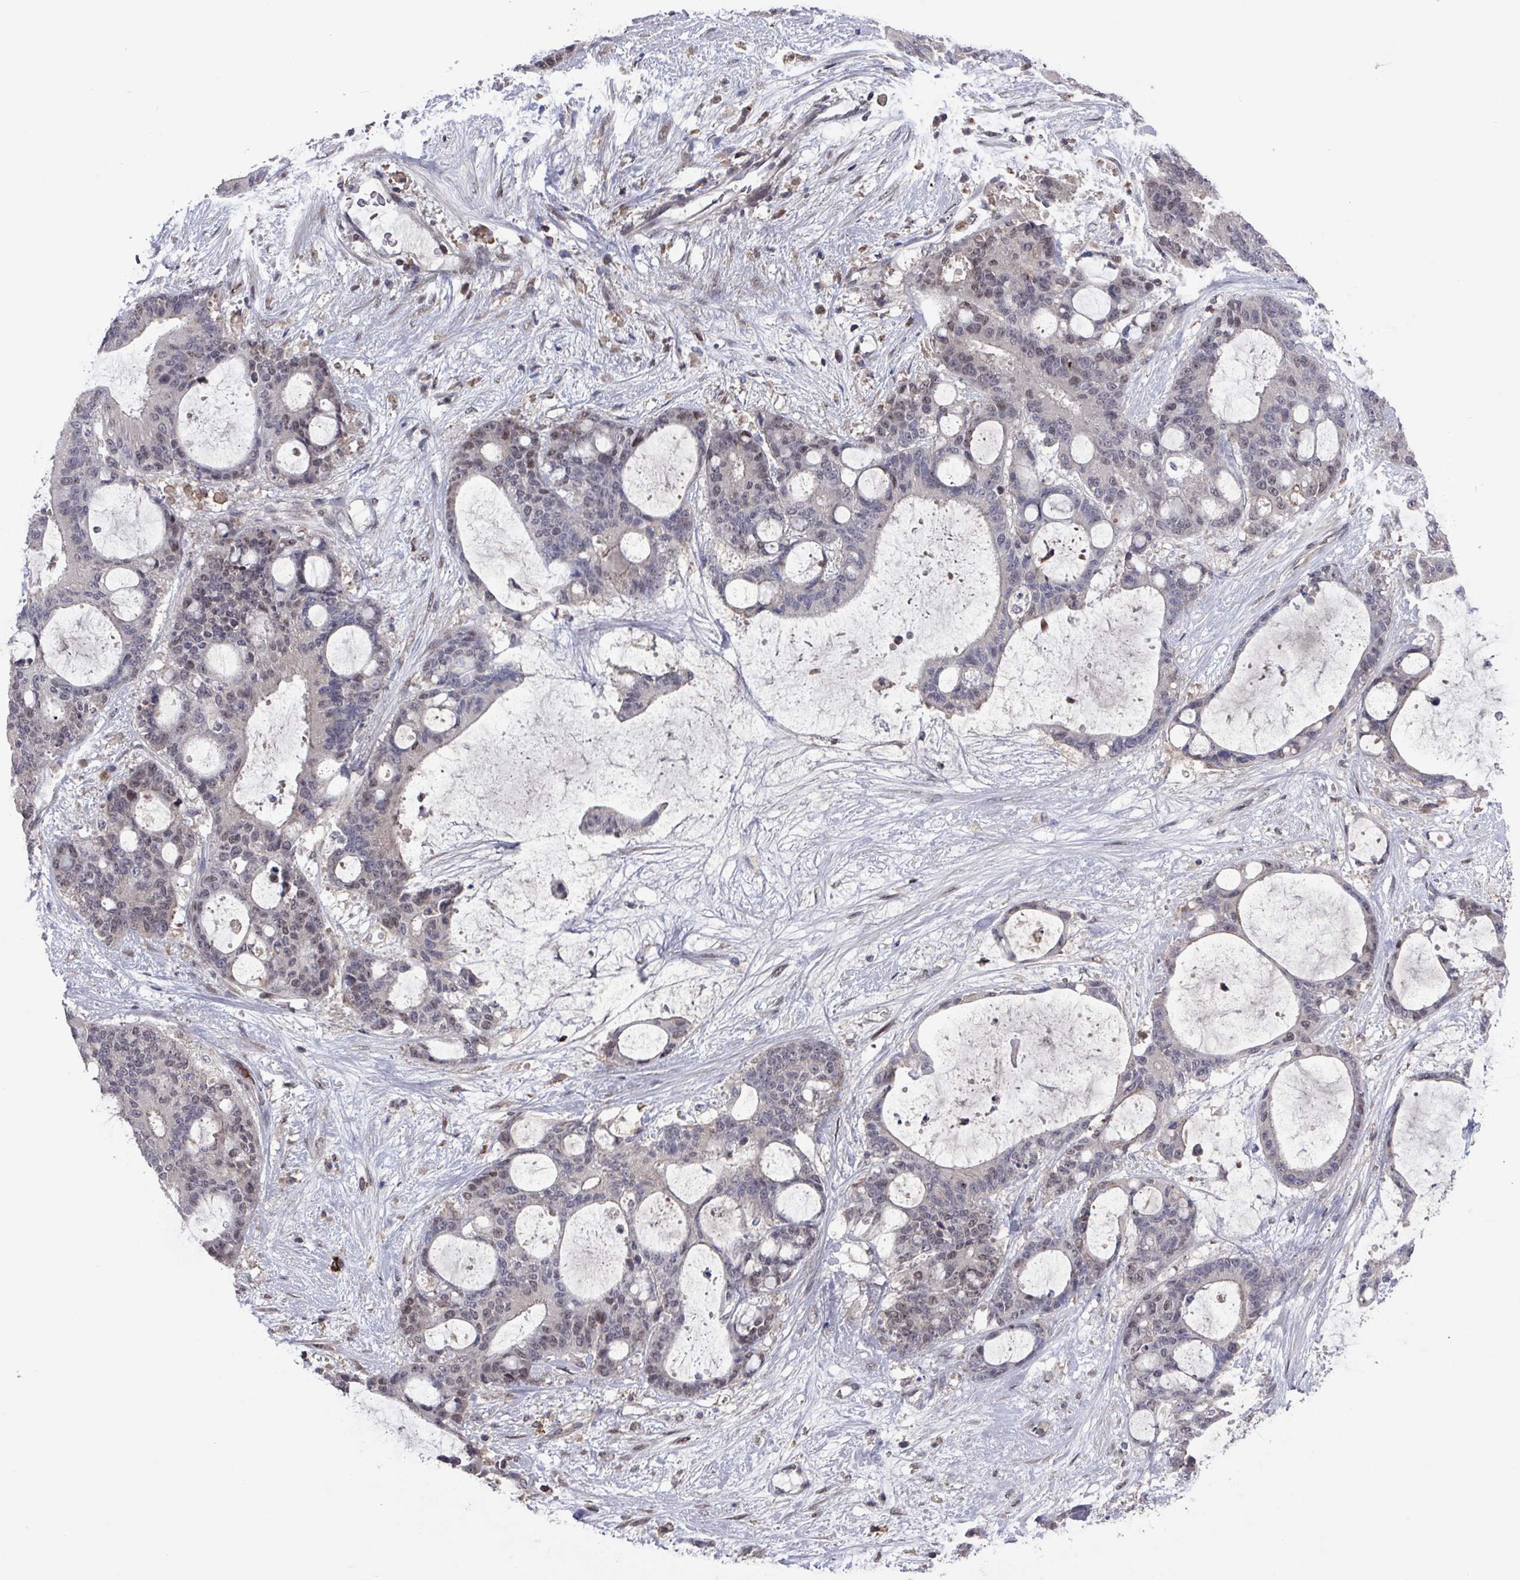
{"staining": {"intensity": "weak", "quantity": "25%-75%", "location": "nuclear"}, "tissue": "liver cancer", "cell_type": "Tumor cells", "image_type": "cancer", "snomed": [{"axis": "morphology", "description": "Normal tissue, NOS"}, {"axis": "morphology", "description": "Cholangiocarcinoma"}, {"axis": "topography", "description": "Liver"}, {"axis": "topography", "description": "Peripheral nerve tissue"}], "caption": "IHC photomicrograph of neoplastic tissue: human cholangiocarcinoma (liver) stained using immunohistochemistry displays low levels of weak protein expression localized specifically in the nuclear of tumor cells, appearing as a nuclear brown color.", "gene": "PRRX1", "patient": {"sex": "female", "age": 73}}